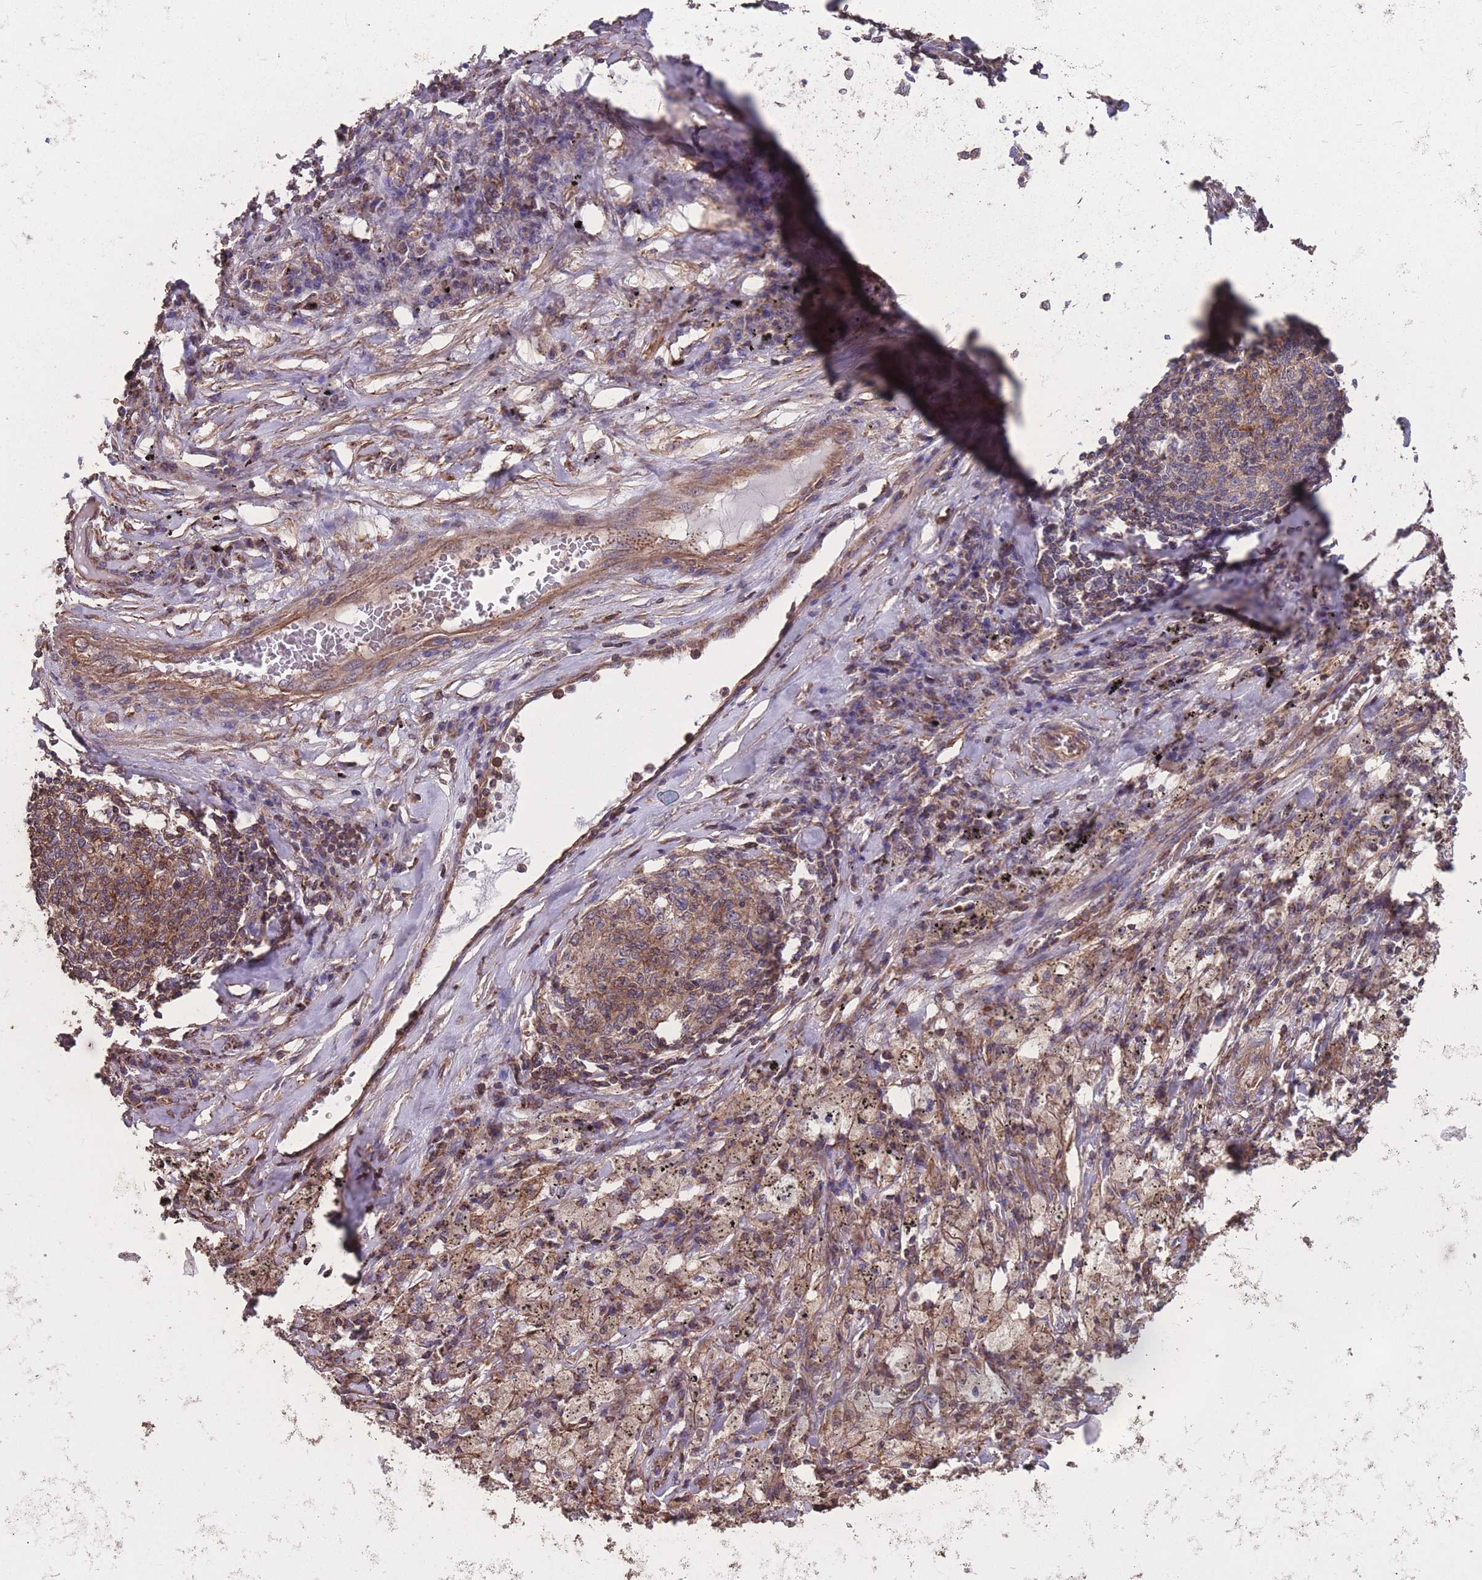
{"staining": {"intensity": "weak", "quantity": "25%-75%", "location": "cytoplasmic/membranous"}, "tissue": "lung cancer", "cell_type": "Tumor cells", "image_type": "cancer", "snomed": [{"axis": "morphology", "description": "Squamous cell carcinoma, NOS"}, {"axis": "topography", "description": "Lung"}], "caption": "Immunohistochemical staining of lung cancer (squamous cell carcinoma) demonstrates weak cytoplasmic/membranous protein positivity in approximately 25%-75% of tumor cells. Immunohistochemistry (ihc) stains the protein in brown and the nuclei are stained blue.", "gene": "NUDT21", "patient": {"sex": "female", "age": 63}}